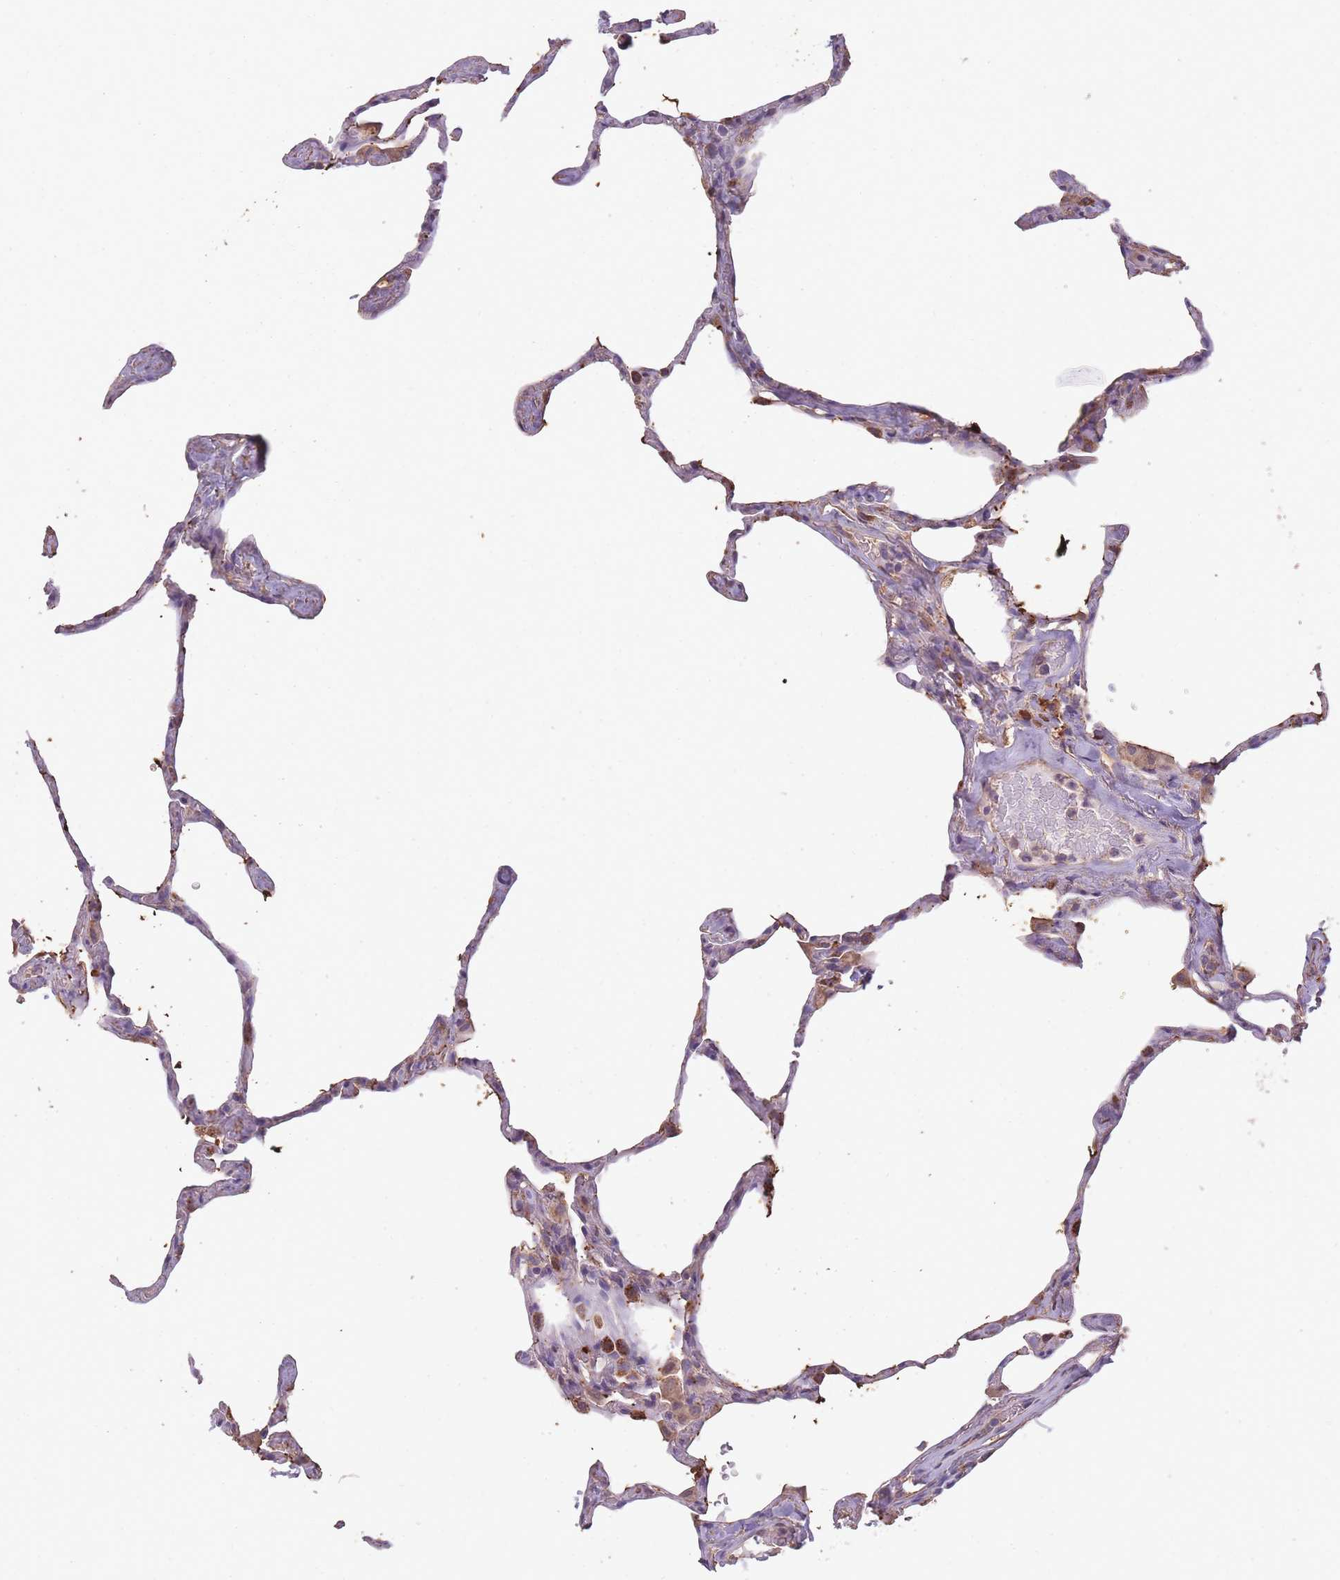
{"staining": {"intensity": "moderate", "quantity": "<25%", "location": "cytoplasmic/membranous"}, "tissue": "lung", "cell_type": "Alveolar cells", "image_type": "normal", "snomed": [{"axis": "morphology", "description": "Normal tissue, NOS"}, {"axis": "topography", "description": "Lung"}], "caption": "Moderate cytoplasmic/membranous positivity is identified in about <25% of alveolar cells in benign lung.", "gene": "SANBR", "patient": {"sex": "male", "age": 65}}